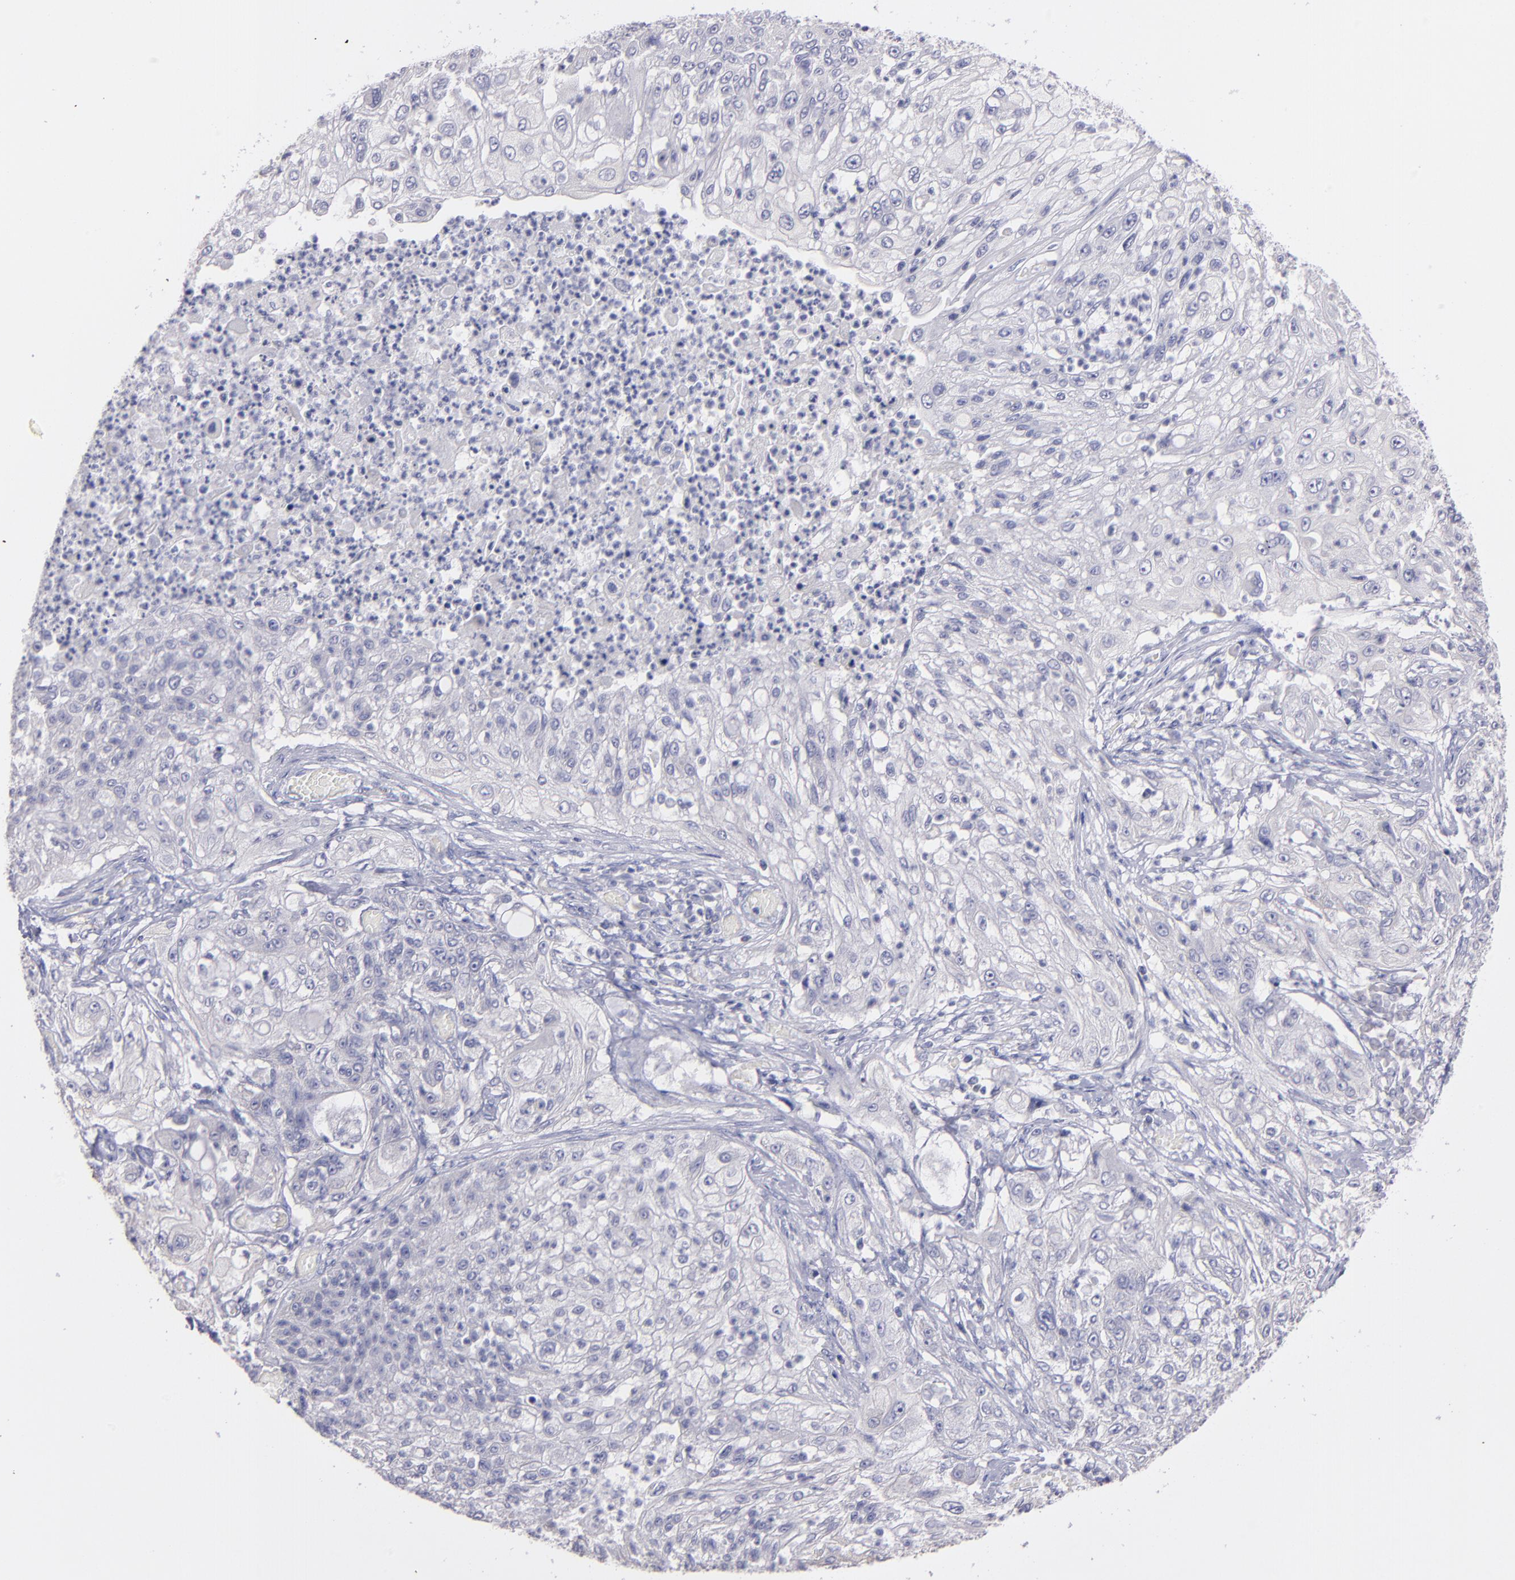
{"staining": {"intensity": "negative", "quantity": "none", "location": "none"}, "tissue": "lung cancer", "cell_type": "Tumor cells", "image_type": "cancer", "snomed": [{"axis": "morphology", "description": "Inflammation, NOS"}, {"axis": "morphology", "description": "Squamous cell carcinoma, NOS"}, {"axis": "topography", "description": "Lymph node"}, {"axis": "topography", "description": "Soft tissue"}, {"axis": "topography", "description": "Lung"}], "caption": "An immunohistochemistry (IHC) photomicrograph of lung cancer (squamous cell carcinoma) is shown. There is no staining in tumor cells of lung cancer (squamous cell carcinoma).", "gene": "SNAP25", "patient": {"sex": "male", "age": 66}}